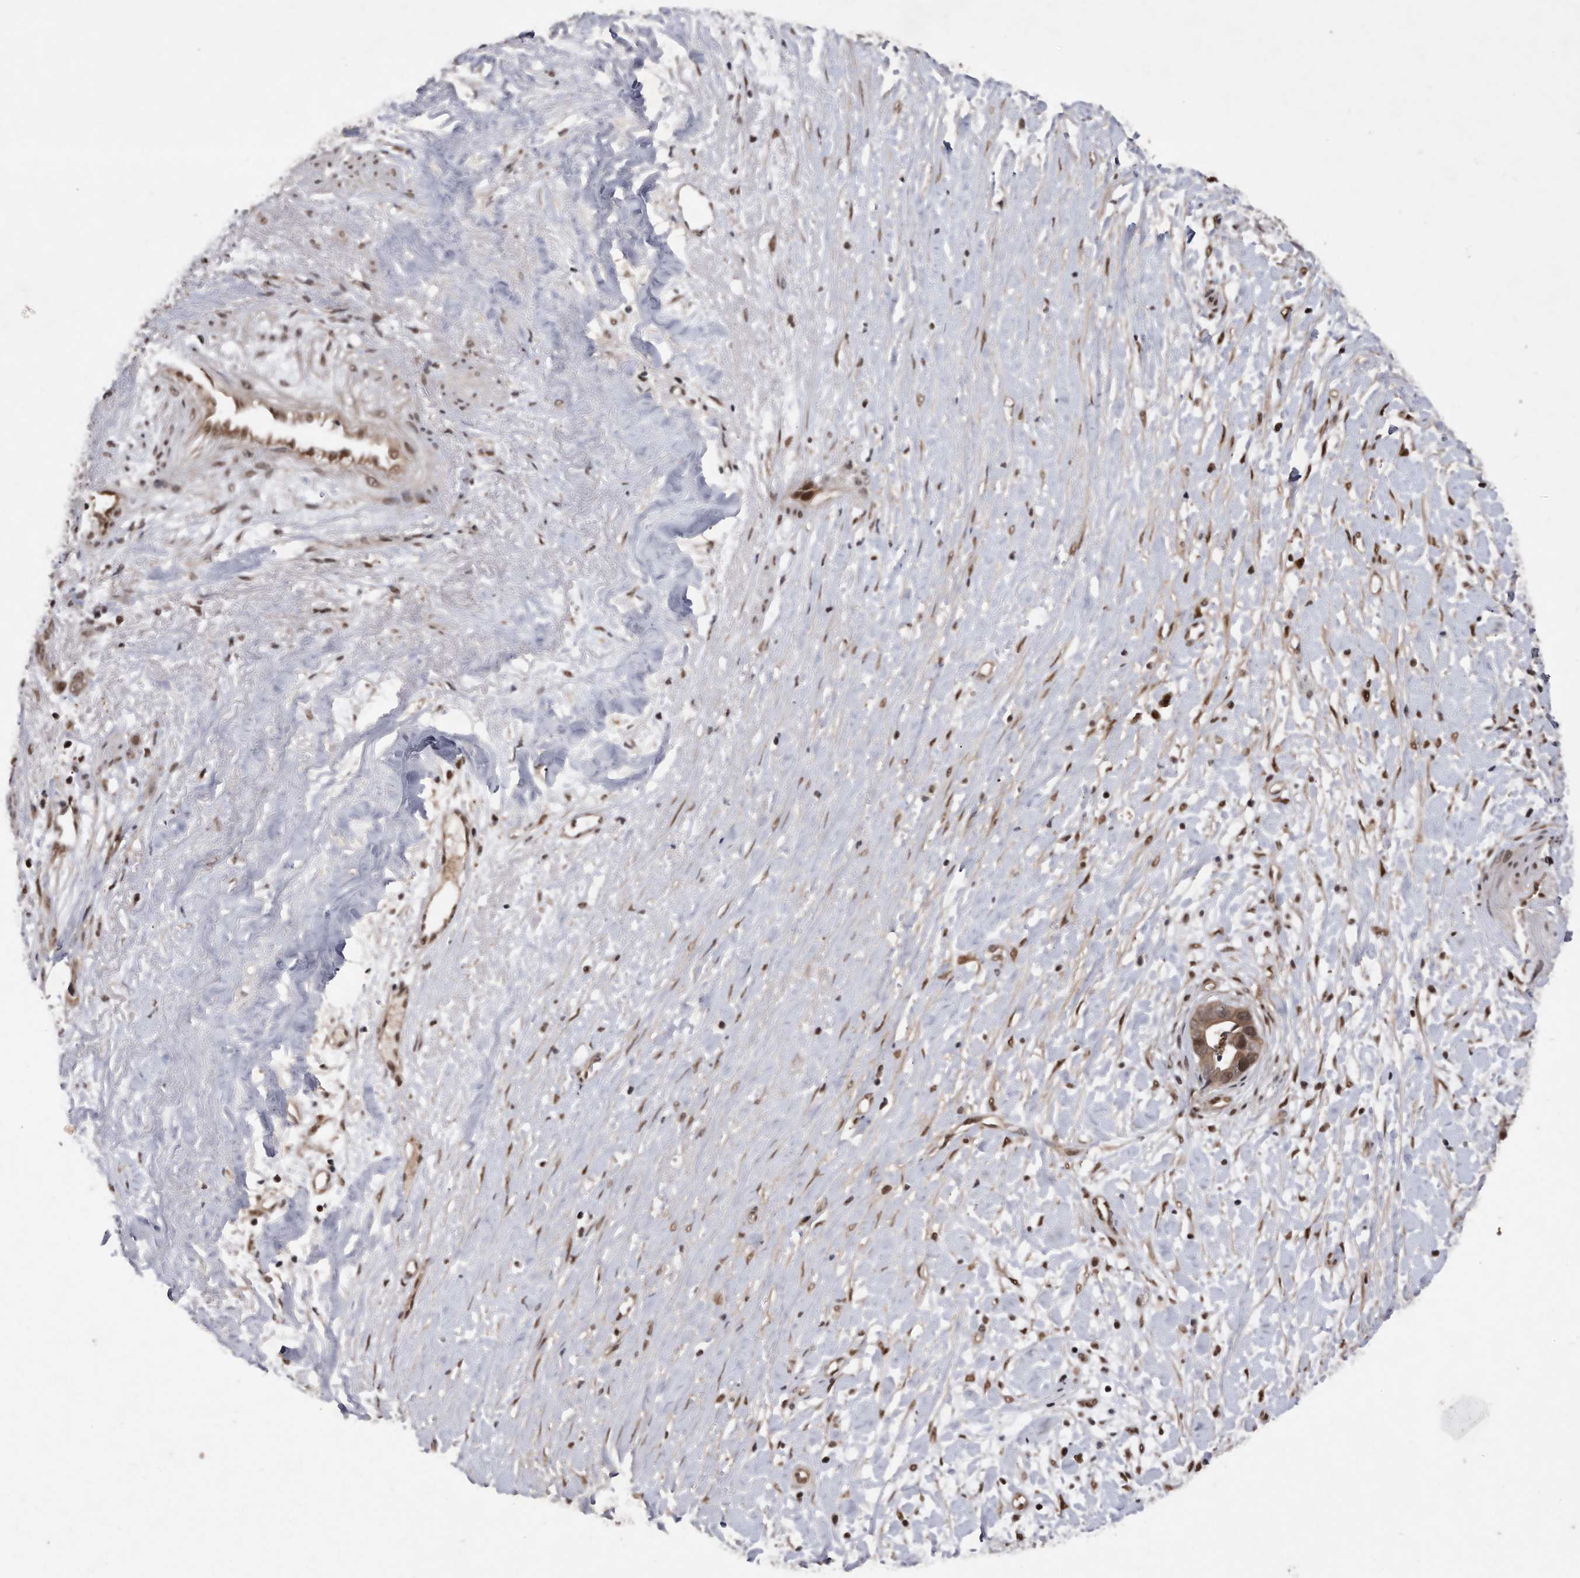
{"staining": {"intensity": "moderate", "quantity": ">75%", "location": "cytoplasmic/membranous,nuclear"}, "tissue": "liver cancer", "cell_type": "Tumor cells", "image_type": "cancer", "snomed": [{"axis": "morphology", "description": "Cholangiocarcinoma"}, {"axis": "topography", "description": "Liver"}], "caption": "Immunohistochemistry histopathology image of neoplastic tissue: cholangiocarcinoma (liver) stained using IHC displays medium levels of moderate protein expression localized specifically in the cytoplasmic/membranous and nuclear of tumor cells, appearing as a cytoplasmic/membranous and nuclear brown color.", "gene": "RAD23B", "patient": {"sex": "female", "age": 79}}